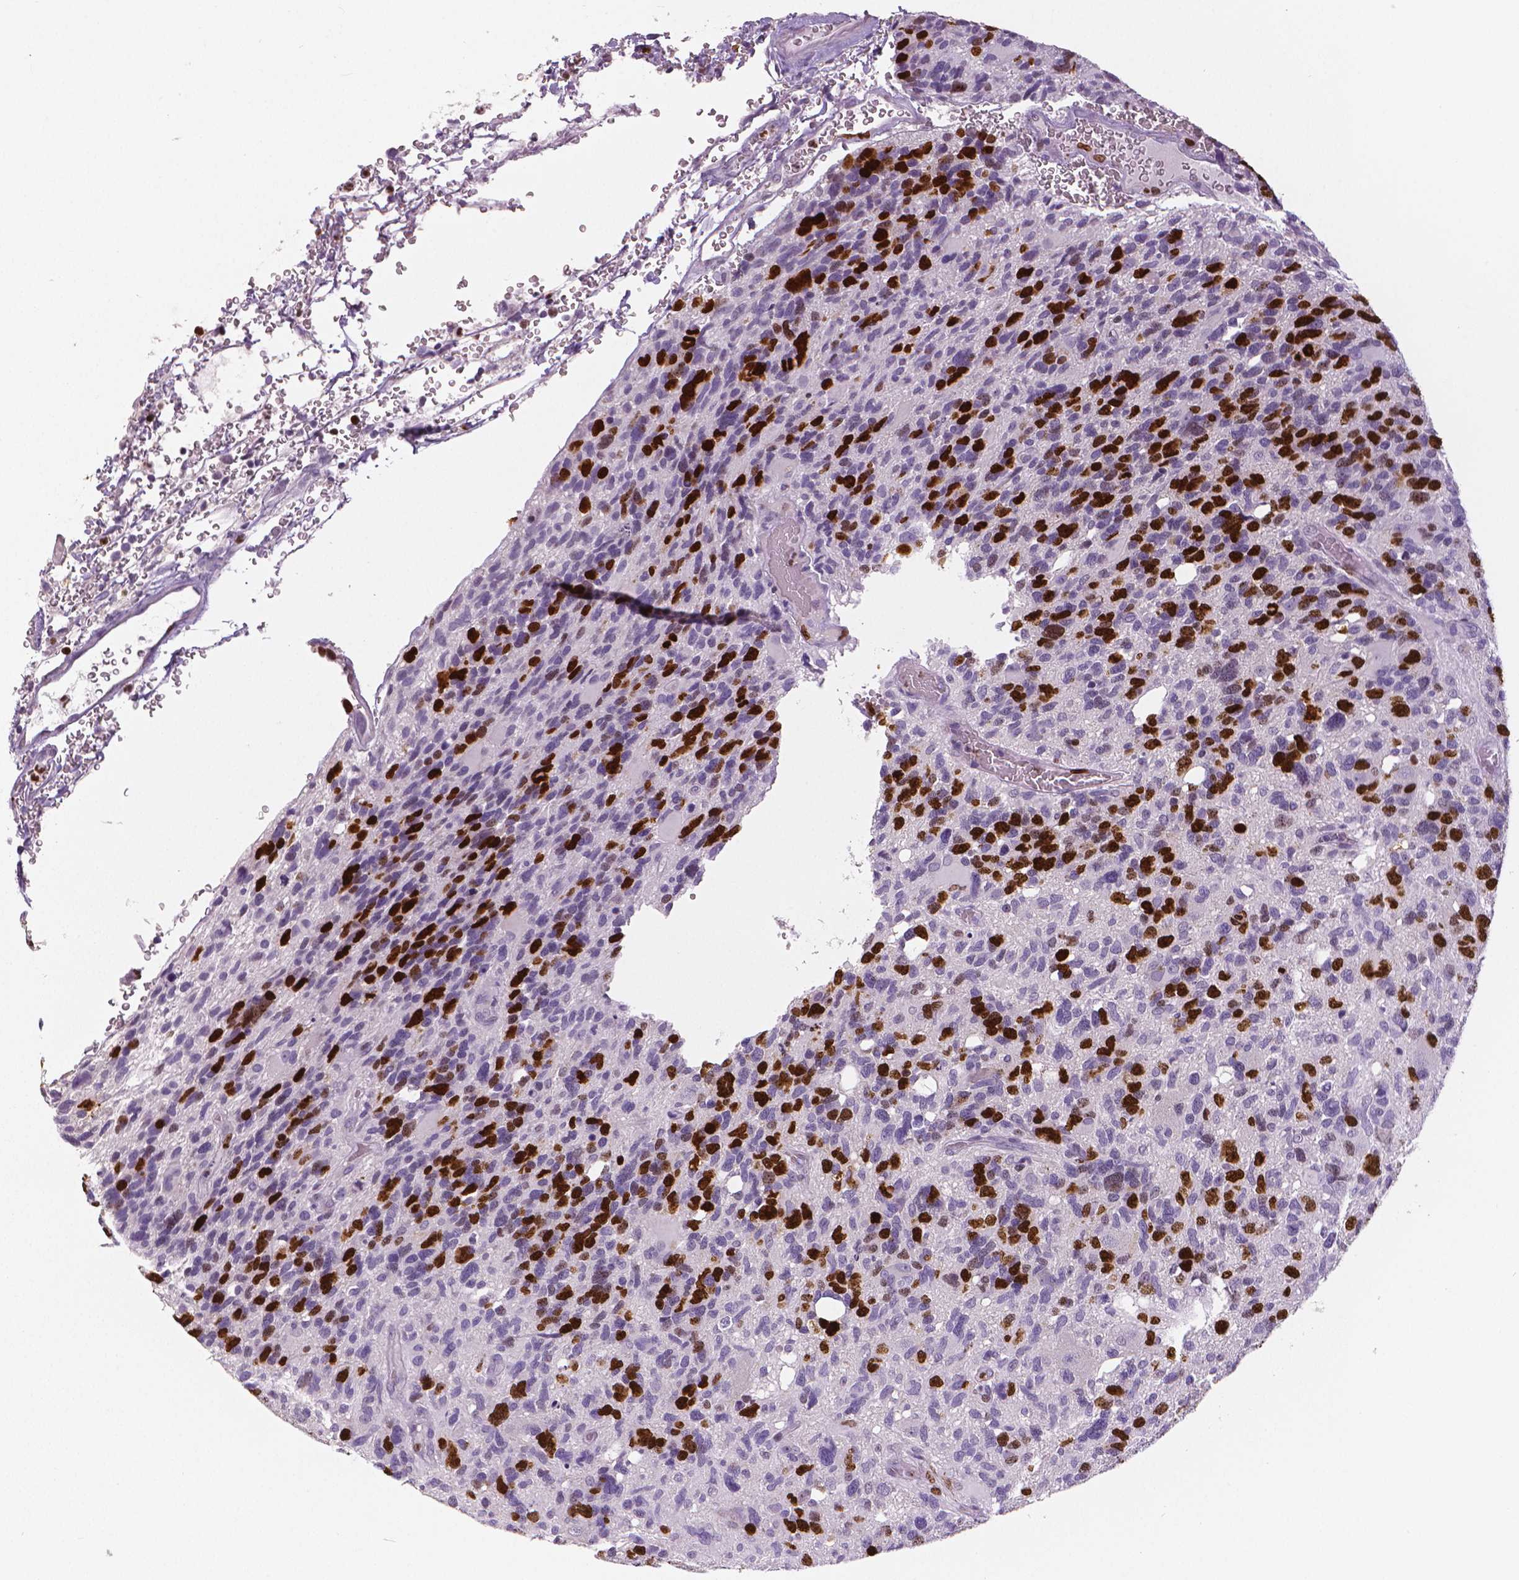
{"staining": {"intensity": "strong", "quantity": "<25%", "location": "cytoplasmic/membranous"}, "tissue": "glioma", "cell_type": "Tumor cells", "image_type": "cancer", "snomed": [{"axis": "morphology", "description": "Glioma, malignant, High grade"}, {"axis": "topography", "description": "Brain"}], "caption": "Brown immunohistochemical staining in human glioma exhibits strong cytoplasmic/membranous expression in approximately <25% of tumor cells.", "gene": "MKI67", "patient": {"sex": "male", "age": 49}}